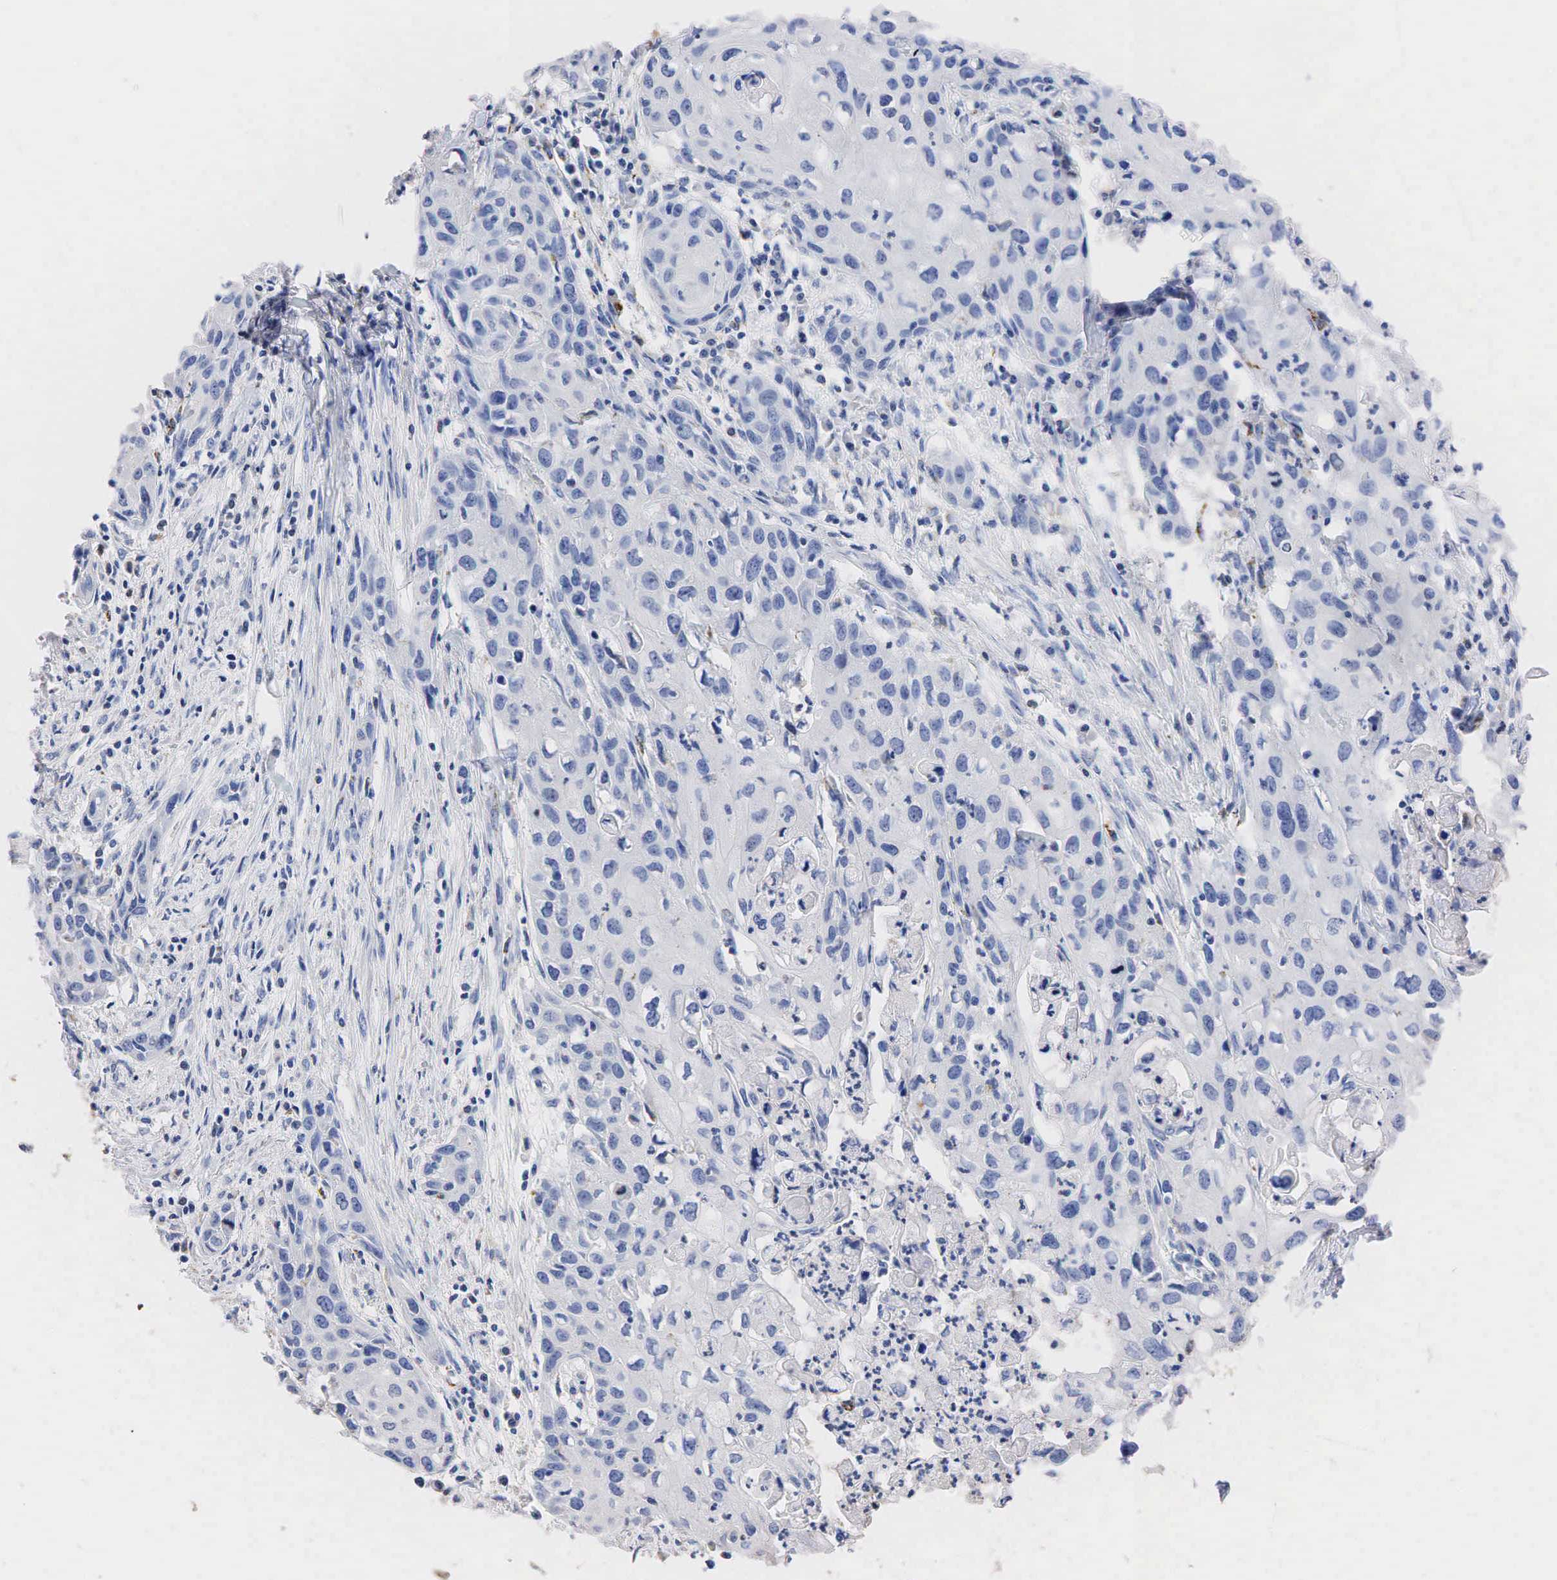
{"staining": {"intensity": "negative", "quantity": "none", "location": "none"}, "tissue": "urothelial cancer", "cell_type": "Tumor cells", "image_type": "cancer", "snomed": [{"axis": "morphology", "description": "Urothelial carcinoma, High grade"}, {"axis": "topography", "description": "Urinary bladder"}], "caption": "High power microscopy micrograph of an IHC micrograph of urothelial carcinoma (high-grade), revealing no significant positivity in tumor cells.", "gene": "SYP", "patient": {"sex": "male", "age": 54}}